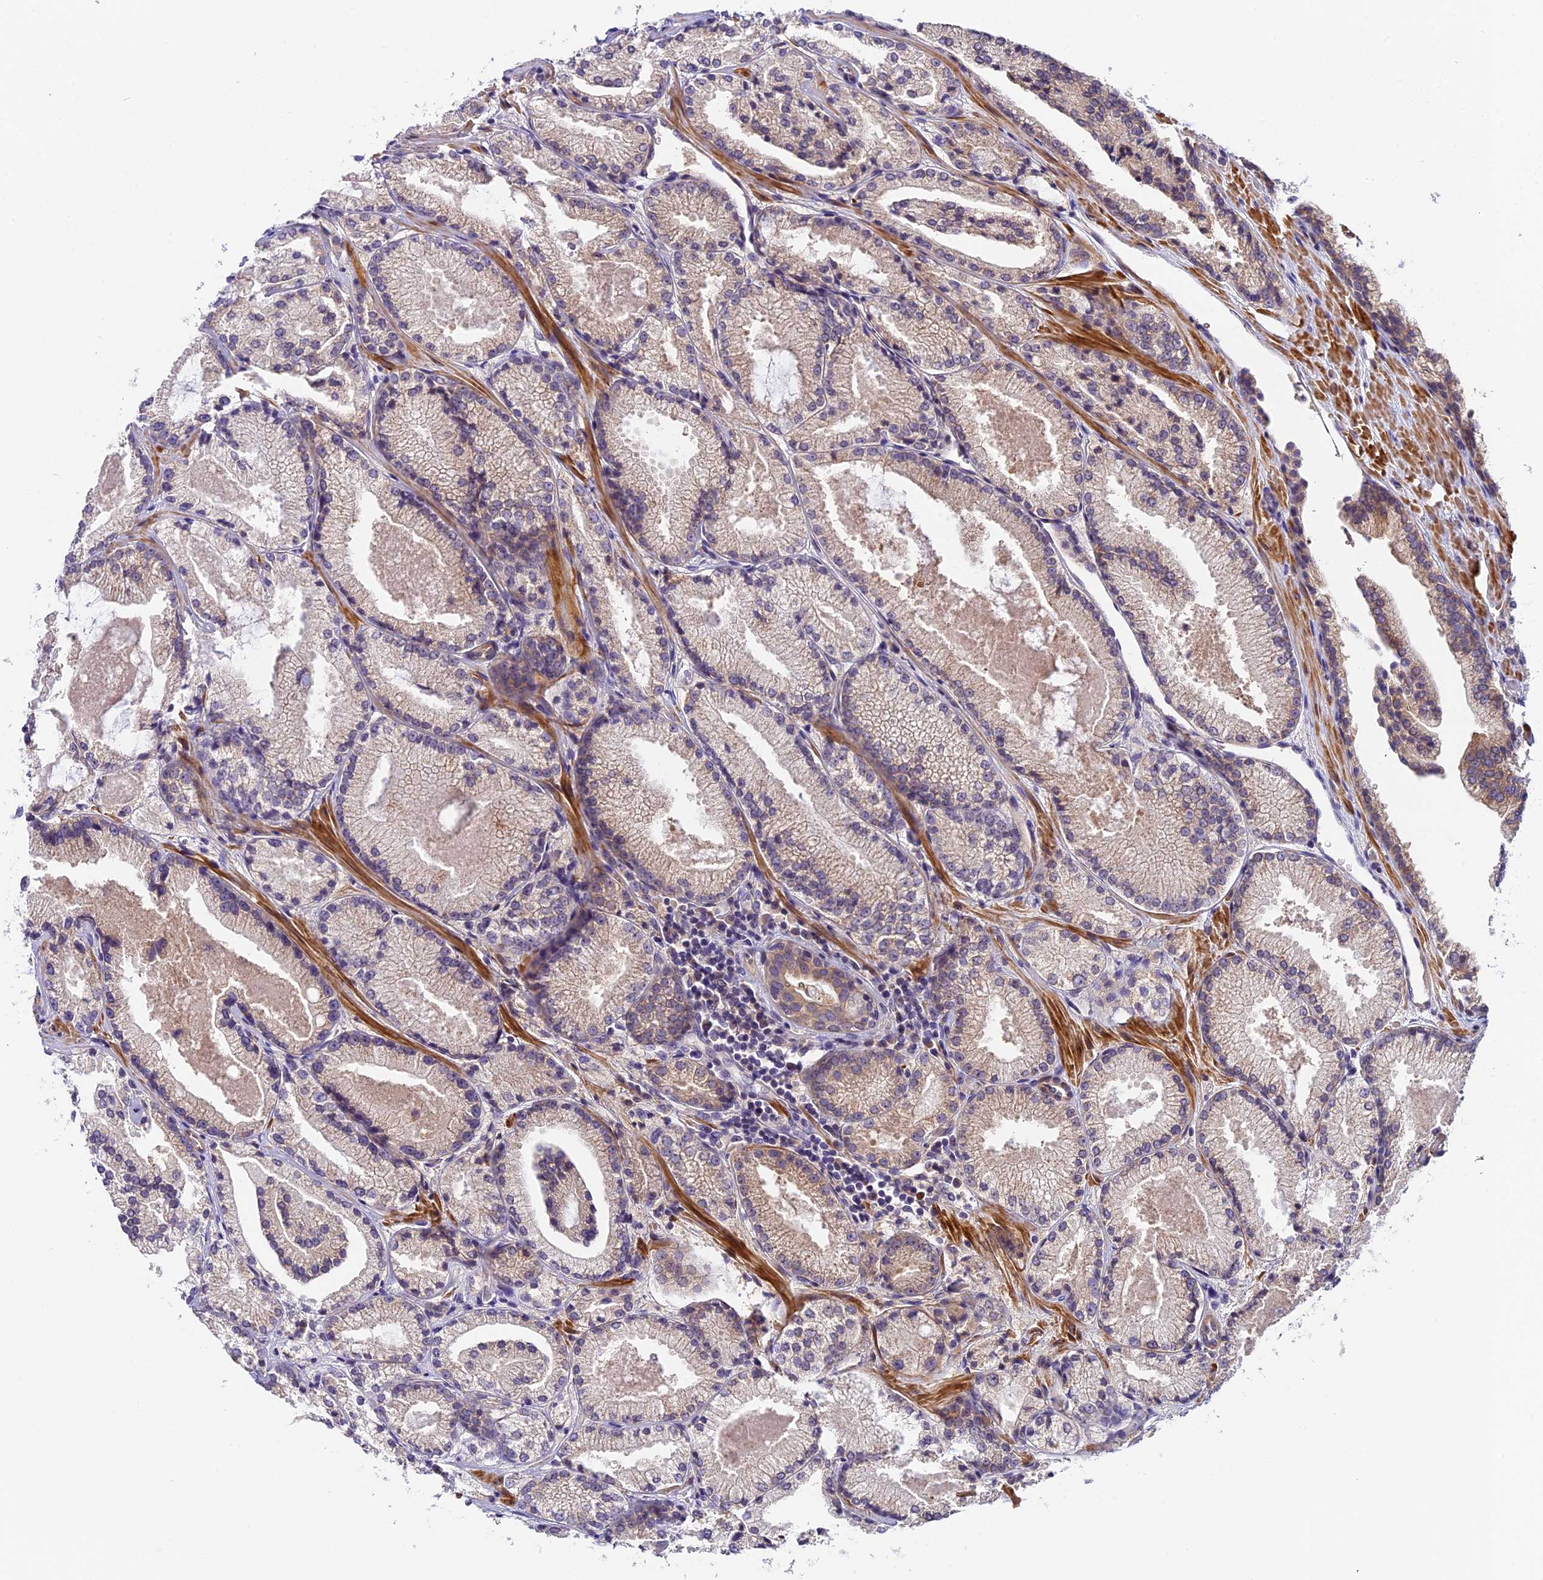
{"staining": {"intensity": "weak", "quantity": "<25%", "location": "cytoplasmic/membranous"}, "tissue": "prostate cancer", "cell_type": "Tumor cells", "image_type": "cancer", "snomed": [{"axis": "morphology", "description": "Adenocarcinoma, High grade"}, {"axis": "topography", "description": "Prostate"}], "caption": "DAB immunohistochemical staining of human high-grade adenocarcinoma (prostate) displays no significant expression in tumor cells.", "gene": "FAM98C", "patient": {"sex": "male", "age": 73}}